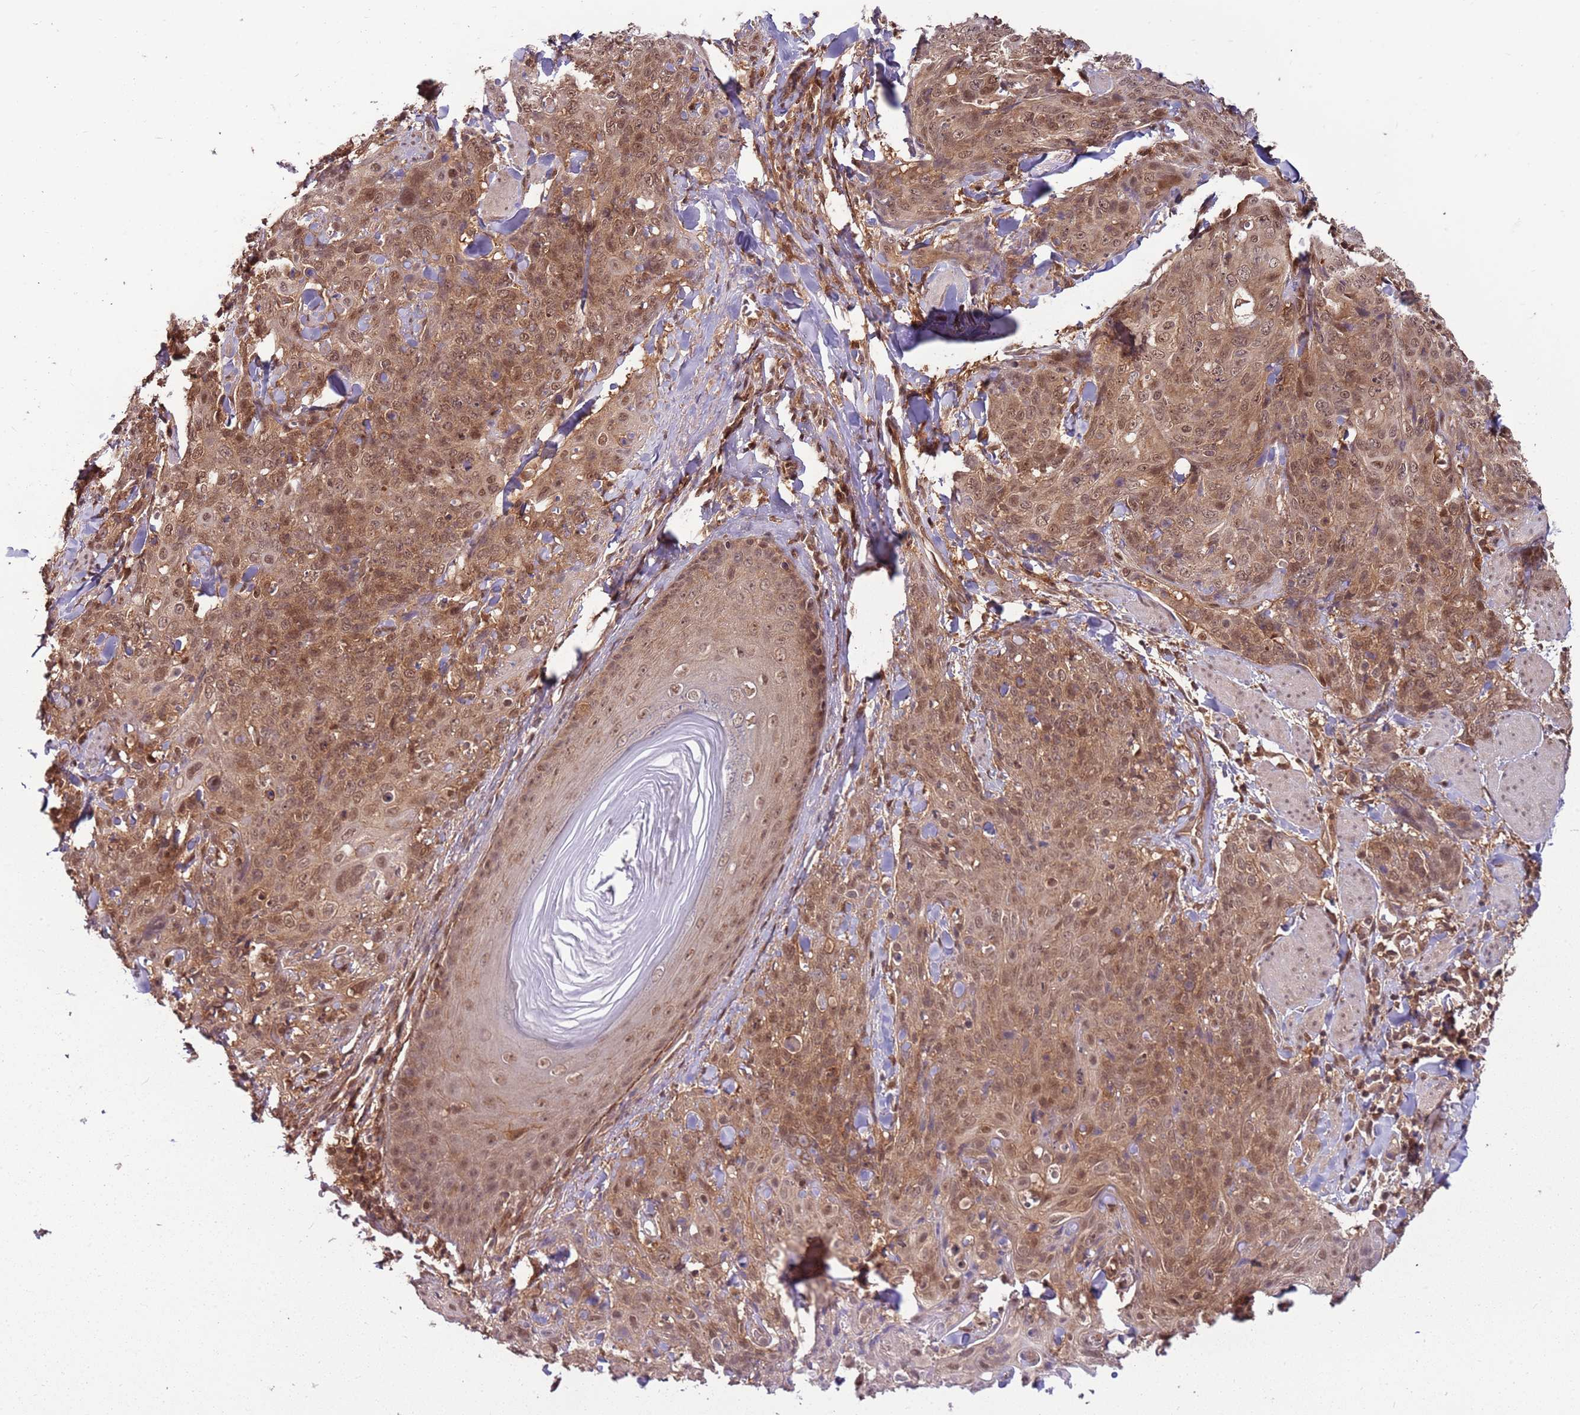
{"staining": {"intensity": "moderate", "quantity": ">75%", "location": "cytoplasmic/membranous,nuclear"}, "tissue": "skin cancer", "cell_type": "Tumor cells", "image_type": "cancer", "snomed": [{"axis": "morphology", "description": "Squamous cell carcinoma, NOS"}, {"axis": "topography", "description": "Skin"}, {"axis": "topography", "description": "Vulva"}], "caption": "Skin cancer tissue displays moderate cytoplasmic/membranous and nuclear positivity in approximately >75% of tumor cells, visualized by immunohistochemistry.", "gene": "PGLS", "patient": {"sex": "female", "age": 85}}